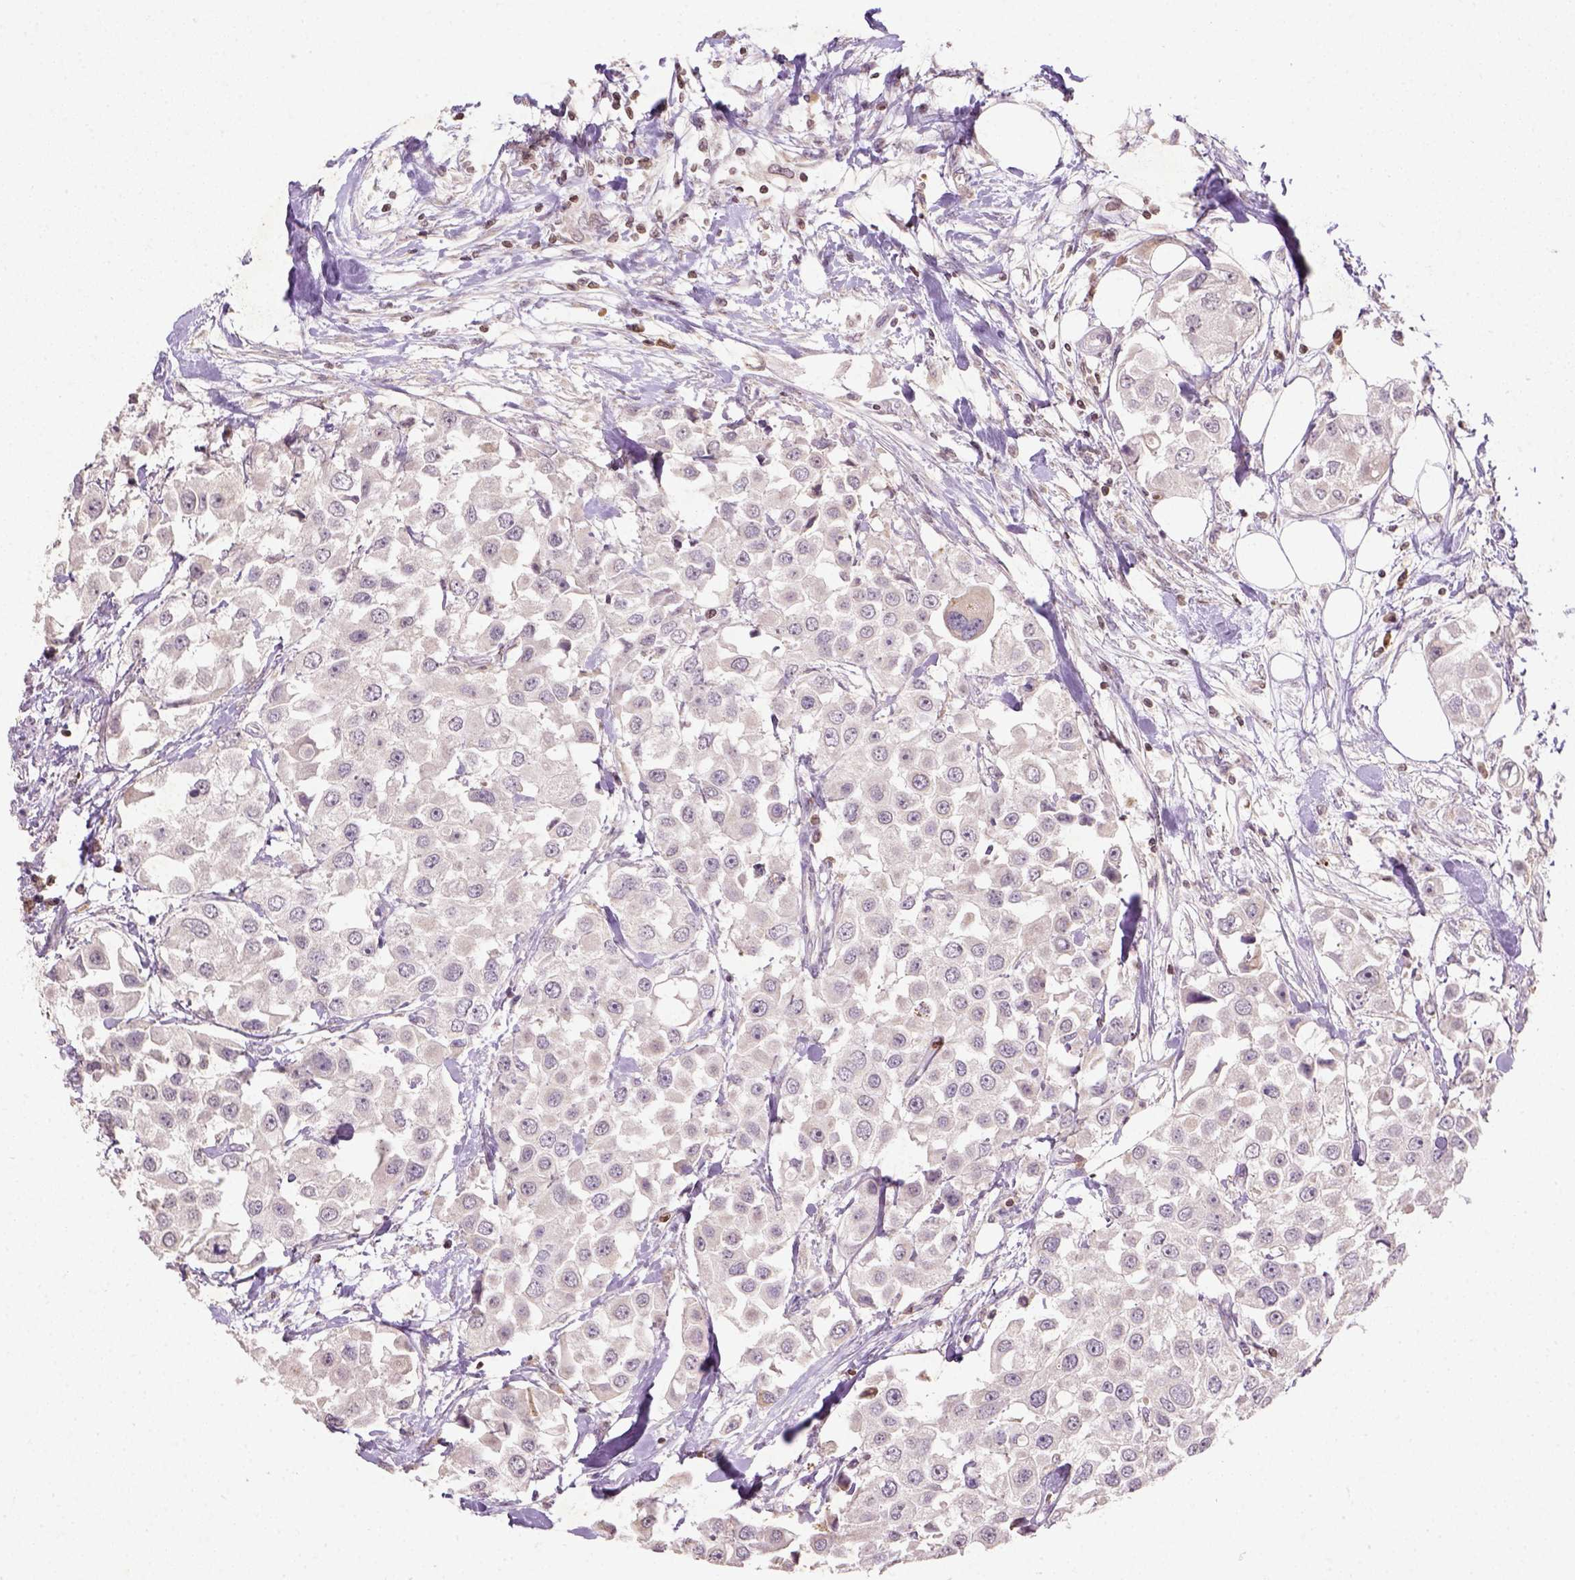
{"staining": {"intensity": "negative", "quantity": "none", "location": "none"}, "tissue": "urothelial cancer", "cell_type": "Tumor cells", "image_type": "cancer", "snomed": [{"axis": "morphology", "description": "Urothelial carcinoma, High grade"}, {"axis": "topography", "description": "Urinary bladder"}], "caption": "Tumor cells are negative for protein expression in human urothelial cancer. Nuclei are stained in blue.", "gene": "NUDT3", "patient": {"sex": "female", "age": 64}}